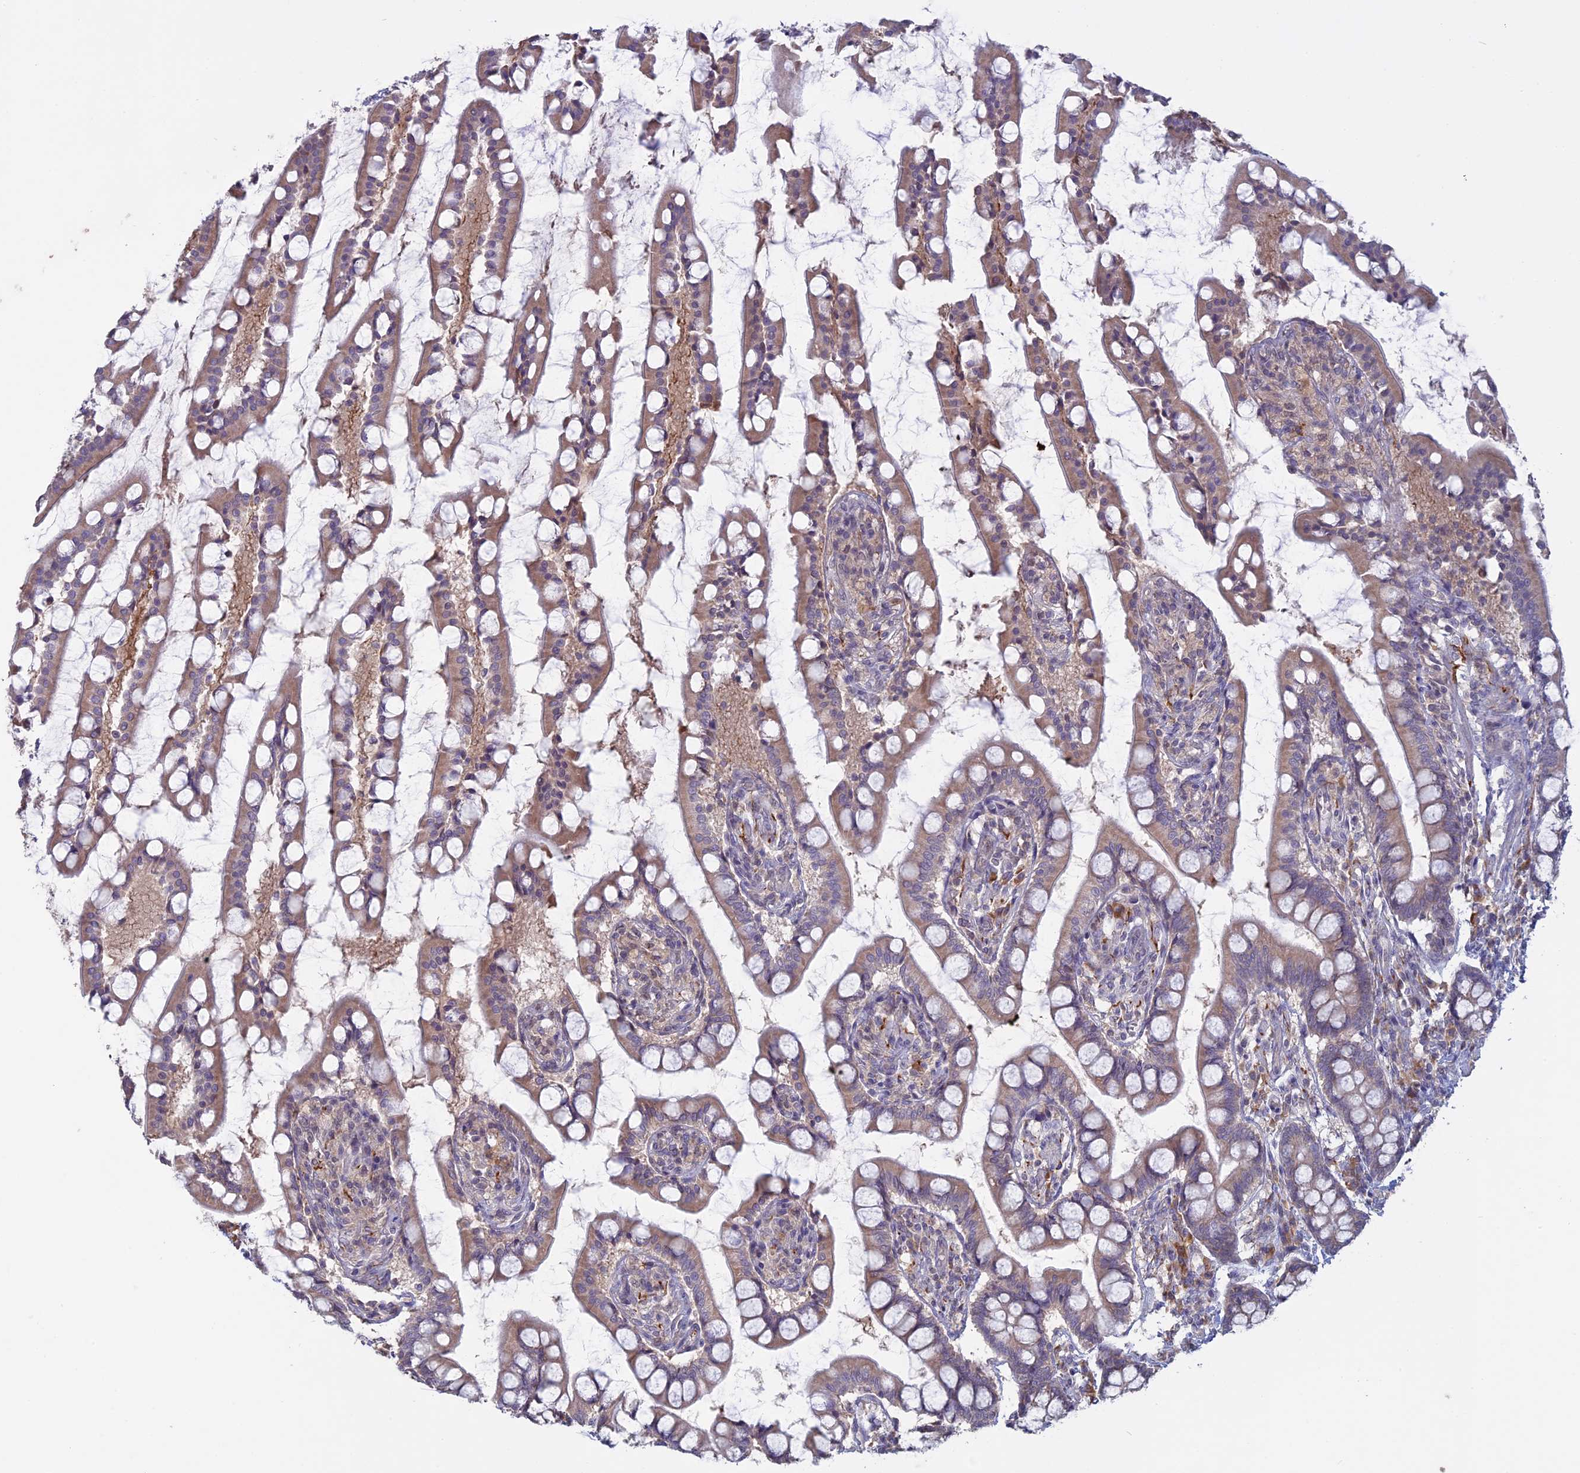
{"staining": {"intensity": "moderate", "quantity": ">75%", "location": "cytoplasmic/membranous"}, "tissue": "small intestine", "cell_type": "Glandular cells", "image_type": "normal", "snomed": [{"axis": "morphology", "description": "Normal tissue, NOS"}, {"axis": "topography", "description": "Small intestine"}], "caption": "High-magnification brightfield microscopy of benign small intestine stained with DAB (brown) and counterstained with hematoxylin (blue). glandular cells exhibit moderate cytoplasmic/membranous positivity is seen in about>75% of cells. (IHC, brightfield microscopy, high magnification).", "gene": "TMEM208", "patient": {"sex": "male", "age": 52}}